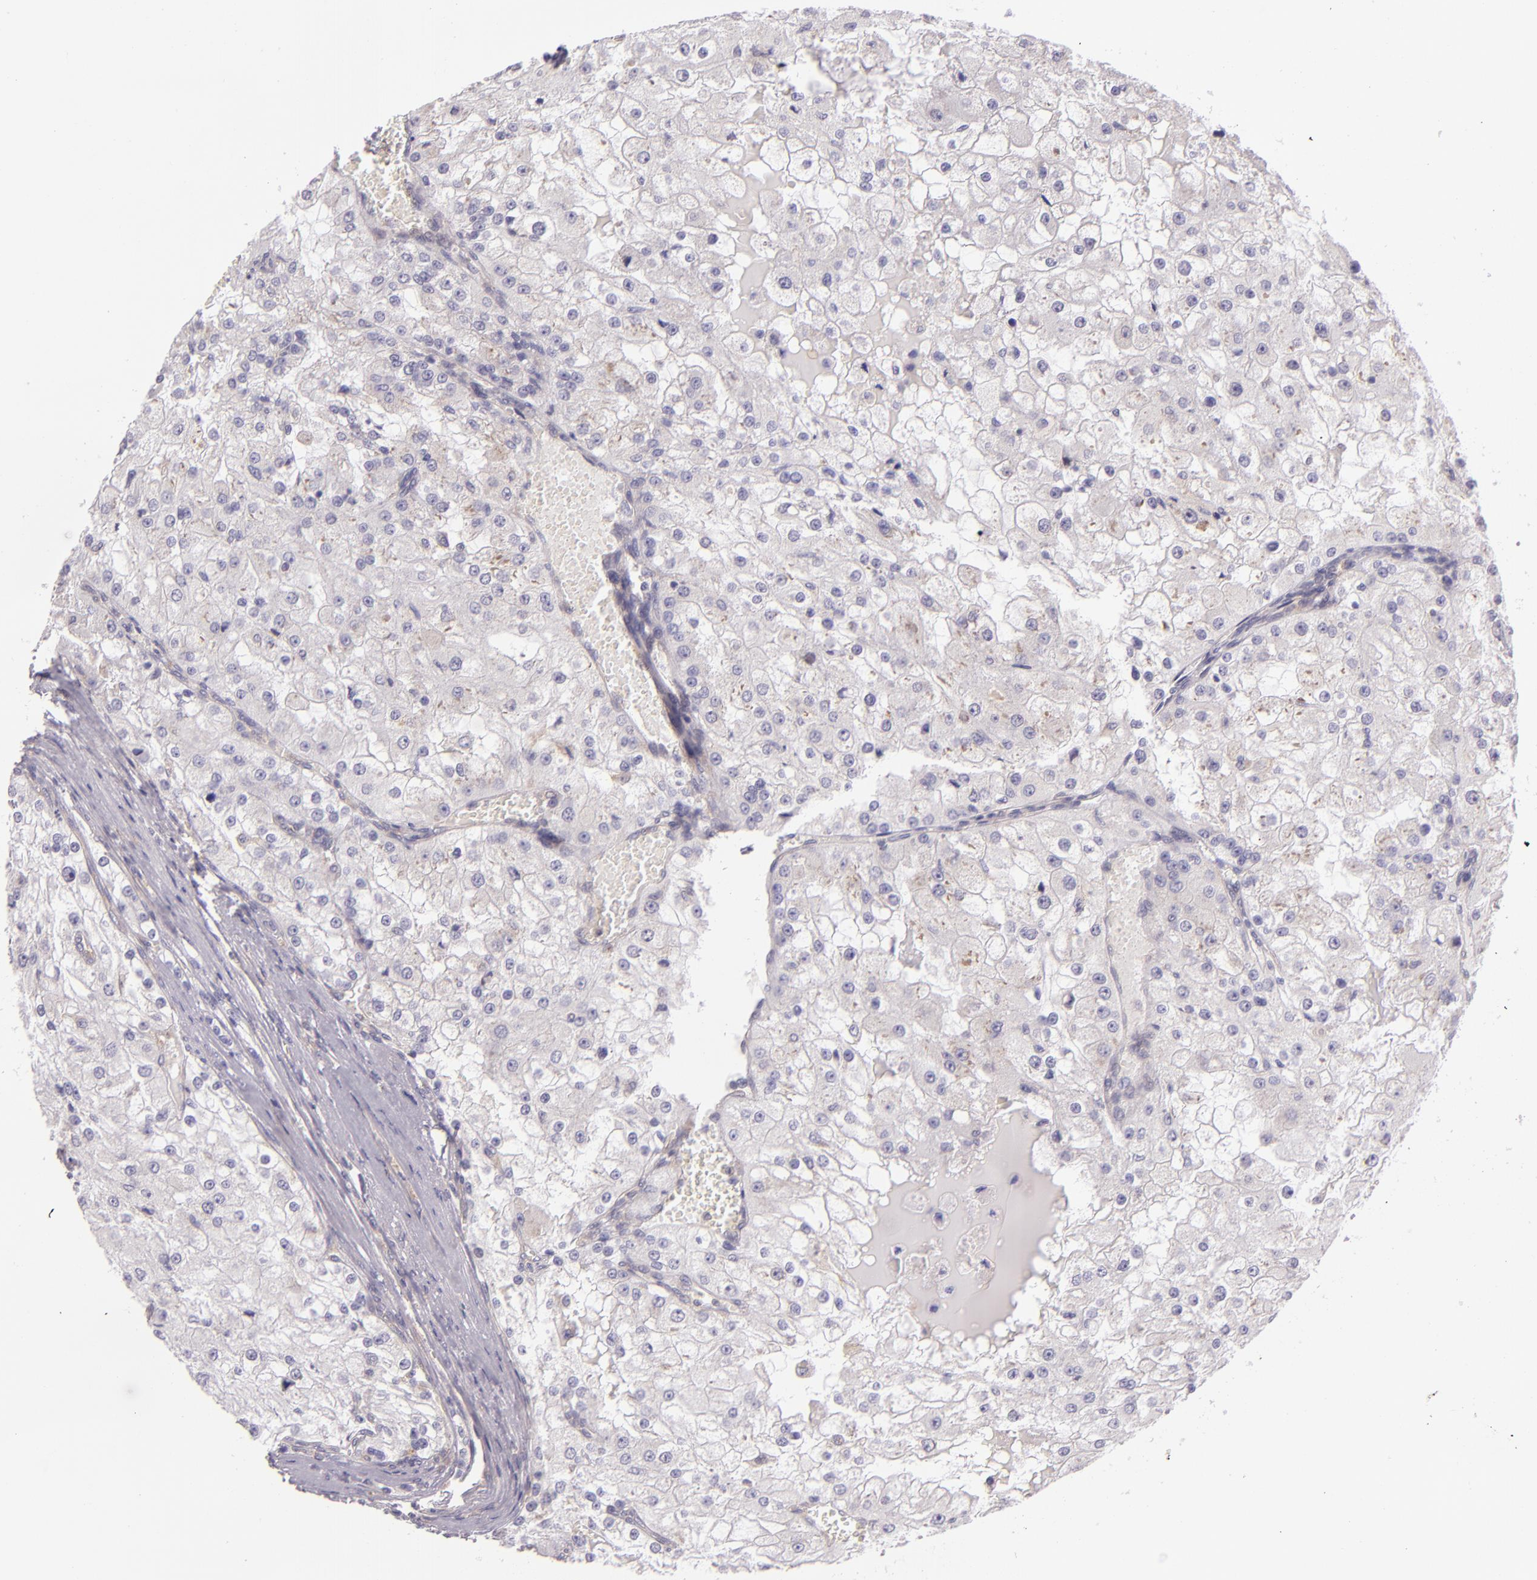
{"staining": {"intensity": "negative", "quantity": "none", "location": "none"}, "tissue": "renal cancer", "cell_type": "Tumor cells", "image_type": "cancer", "snomed": [{"axis": "morphology", "description": "Adenocarcinoma, NOS"}, {"axis": "topography", "description": "Kidney"}], "caption": "Image shows no protein expression in tumor cells of renal cancer tissue.", "gene": "UPF3B", "patient": {"sex": "female", "age": 74}}